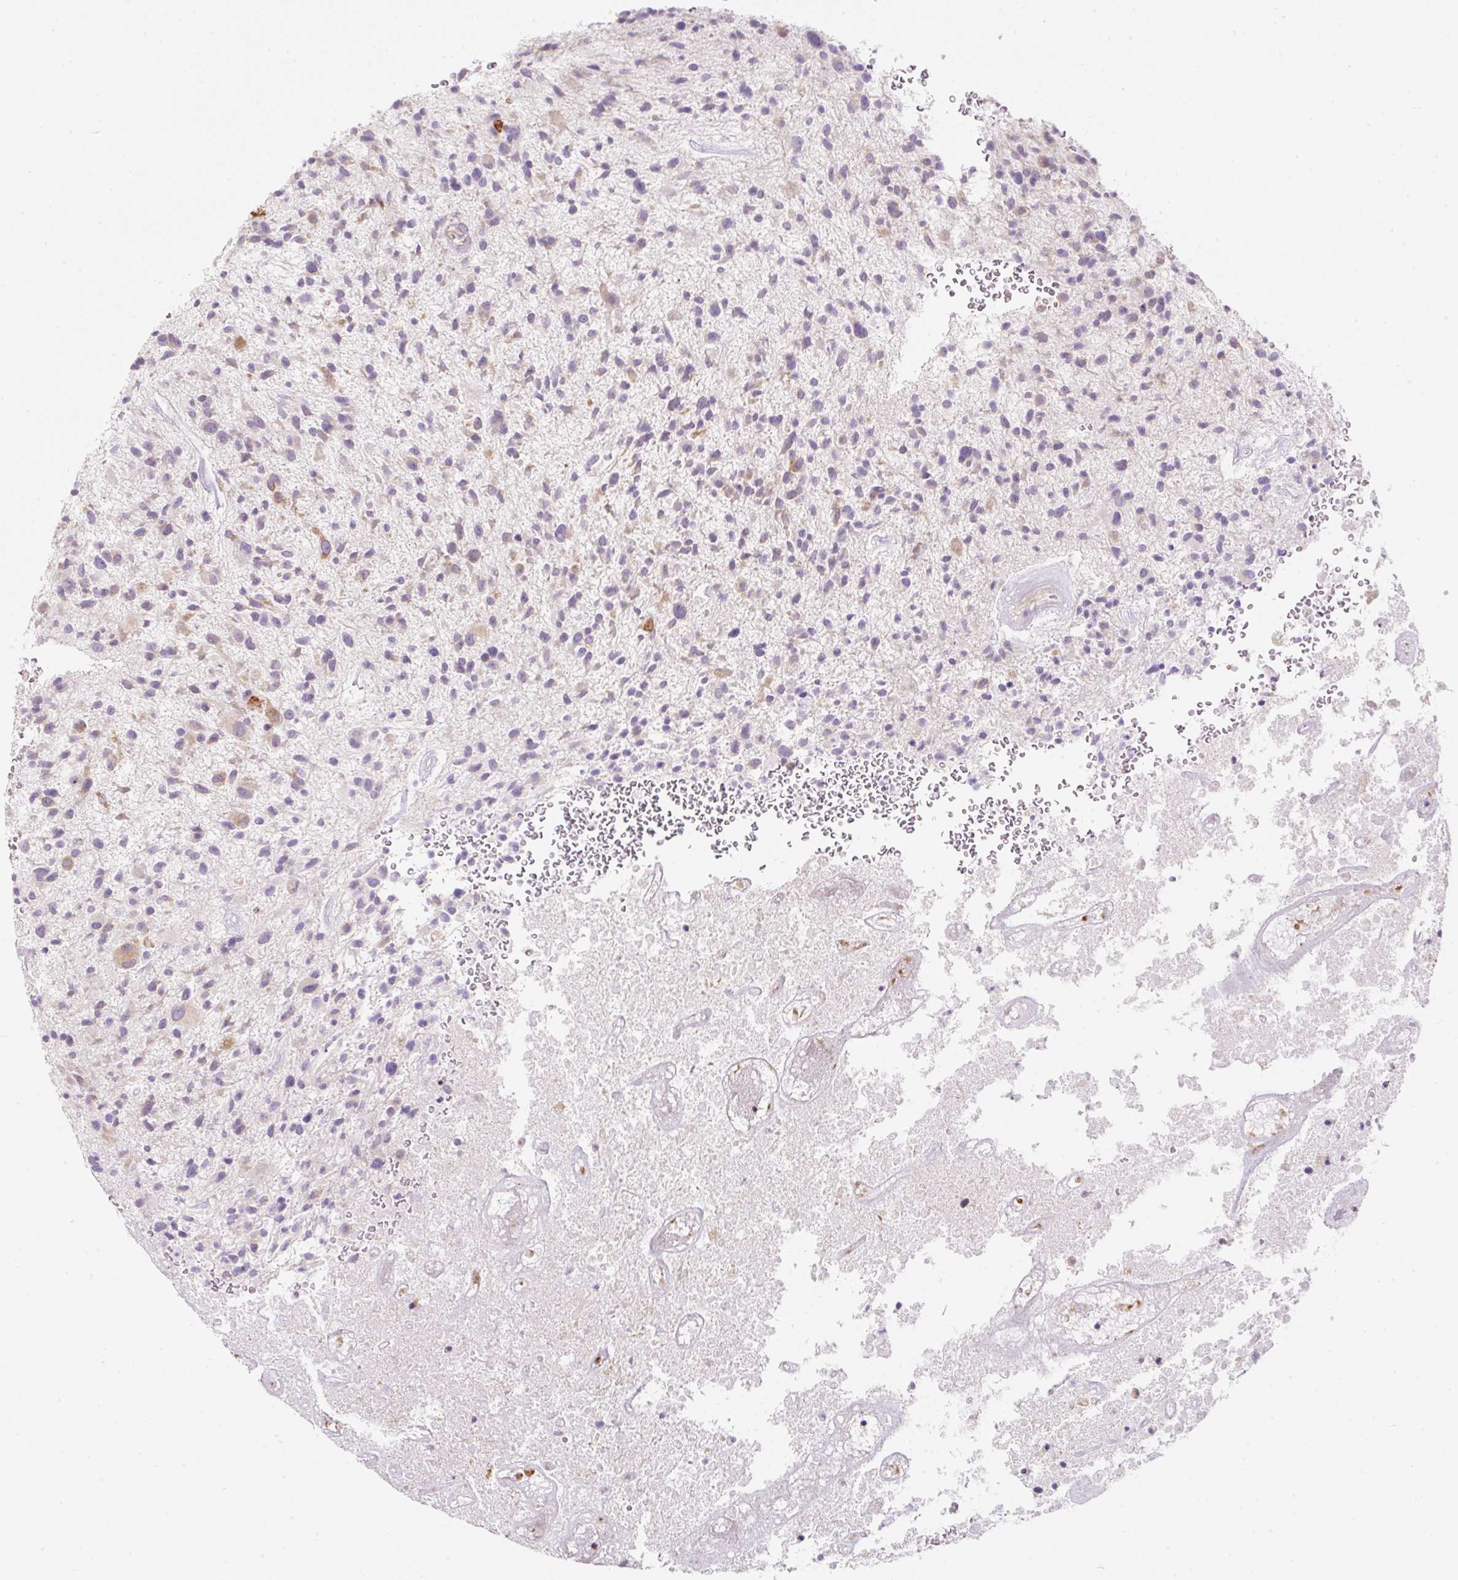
{"staining": {"intensity": "moderate", "quantity": "<25%", "location": "cytoplasmic/membranous"}, "tissue": "glioma", "cell_type": "Tumor cells", "image_type": "cancer", "snomed": [{"axis": "morphology", "description": "Glioma, malignant, High grade"}, {"axis": "topography", "description": "Brain"}], "caption": "Glioma stained with a protein marker demonstrates moderate staining in tumor cells.", "gene": "ERAP2", "patient": {"sex": "male", "age": 47}}